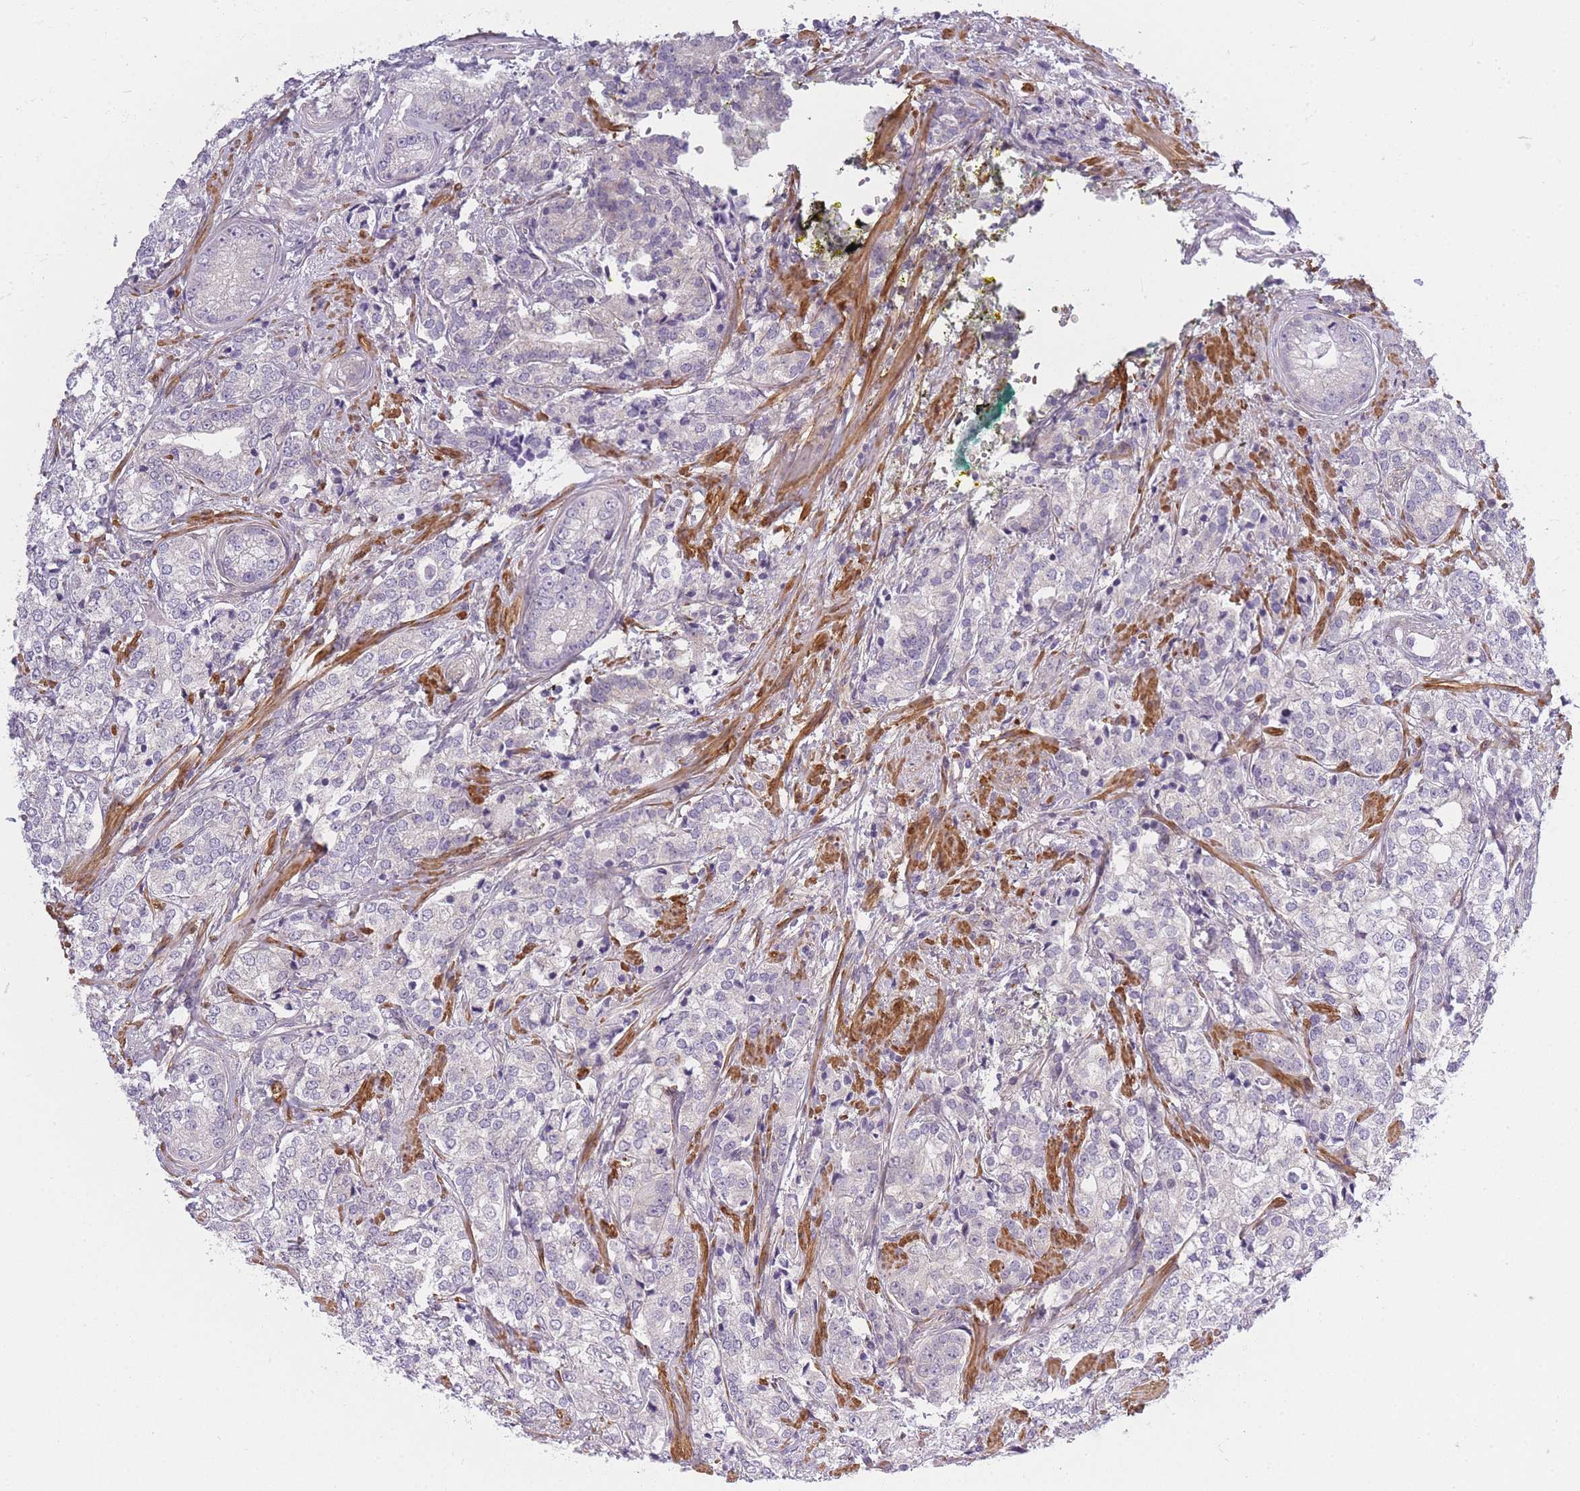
{"staining": {"intensity": "negative", "quantity": "none", "location": "none"}, "tissue": "prostate cancer", "cell_type": "Tumor cells", "image_type": "cancer", "snomed": [{"axis": "morphology", "description": "Adenocarcinoma, High grade"}, {"axis": "topography", "description": "Prostate"}], "caption": "A photomicrograph of high-grade adenocarcinoma (prostate) stained for a protein exhibits no brown staining in tumor cells. The staining is performed using DAB (3,3'-diaminobenzidine) brown chromogen with nuclei counter-stained in using hematoxylin.", "gene": "SLC7A6", "patient": {"sex": "male", "age": 69}}